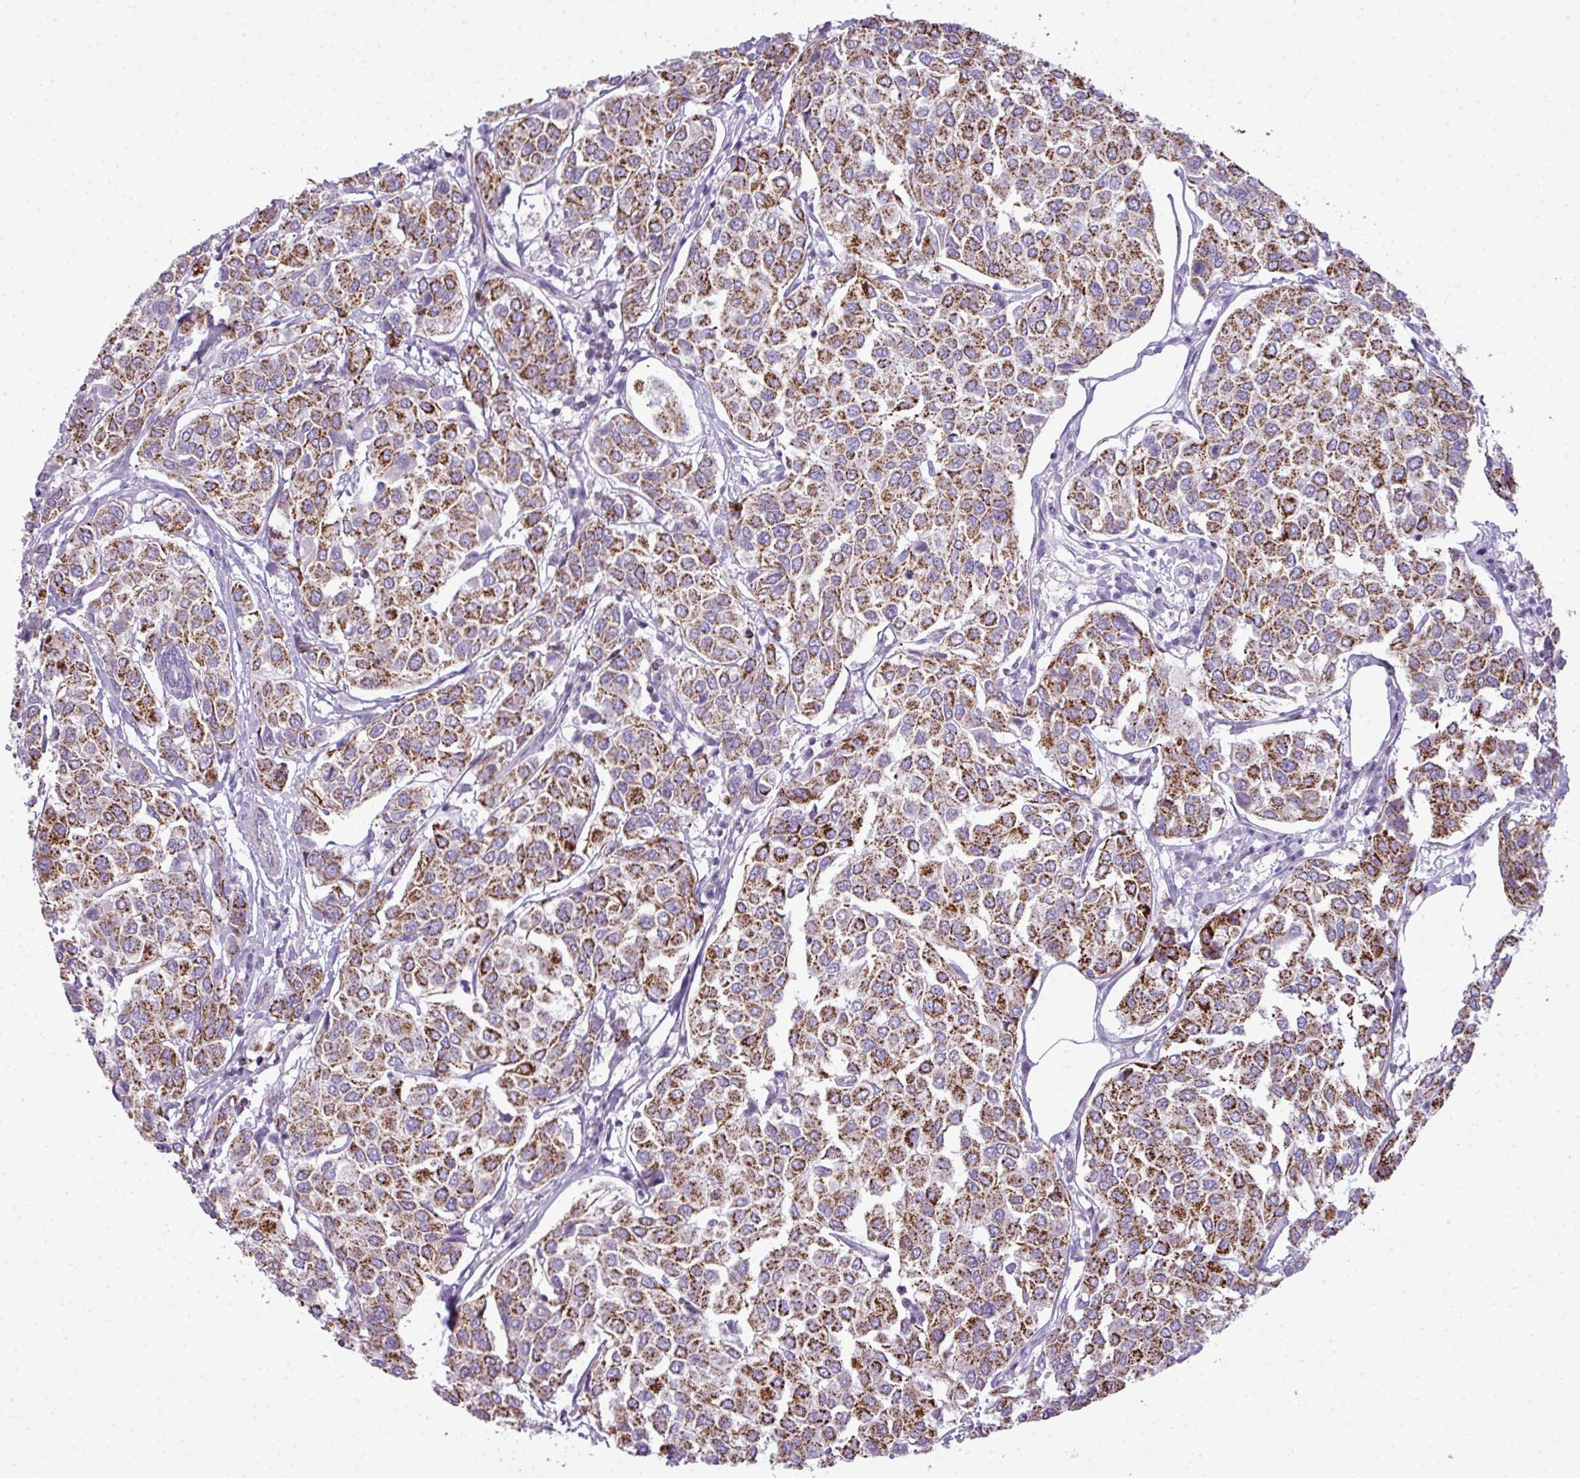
{"staining": {"intensity": "strong", "quantity": ">75%", "location": "cytoplasmic/membranous"}, "tissue": "breast cancer", "cell_type": "Tumor cells", "image_type": "cancer", "snomed": [{"axis": "morphology", "description": "Duct carcinoma"}, {"axis": "topography", "description": "Breast"}], "caption": "Tumor cells display high levels of strong cytoplasmic/membranous staining in about >75% of cells in intraductal carcinoma (breast).", "gene": "ZNF81", "patient": {"sex": "female", "age": 55}}